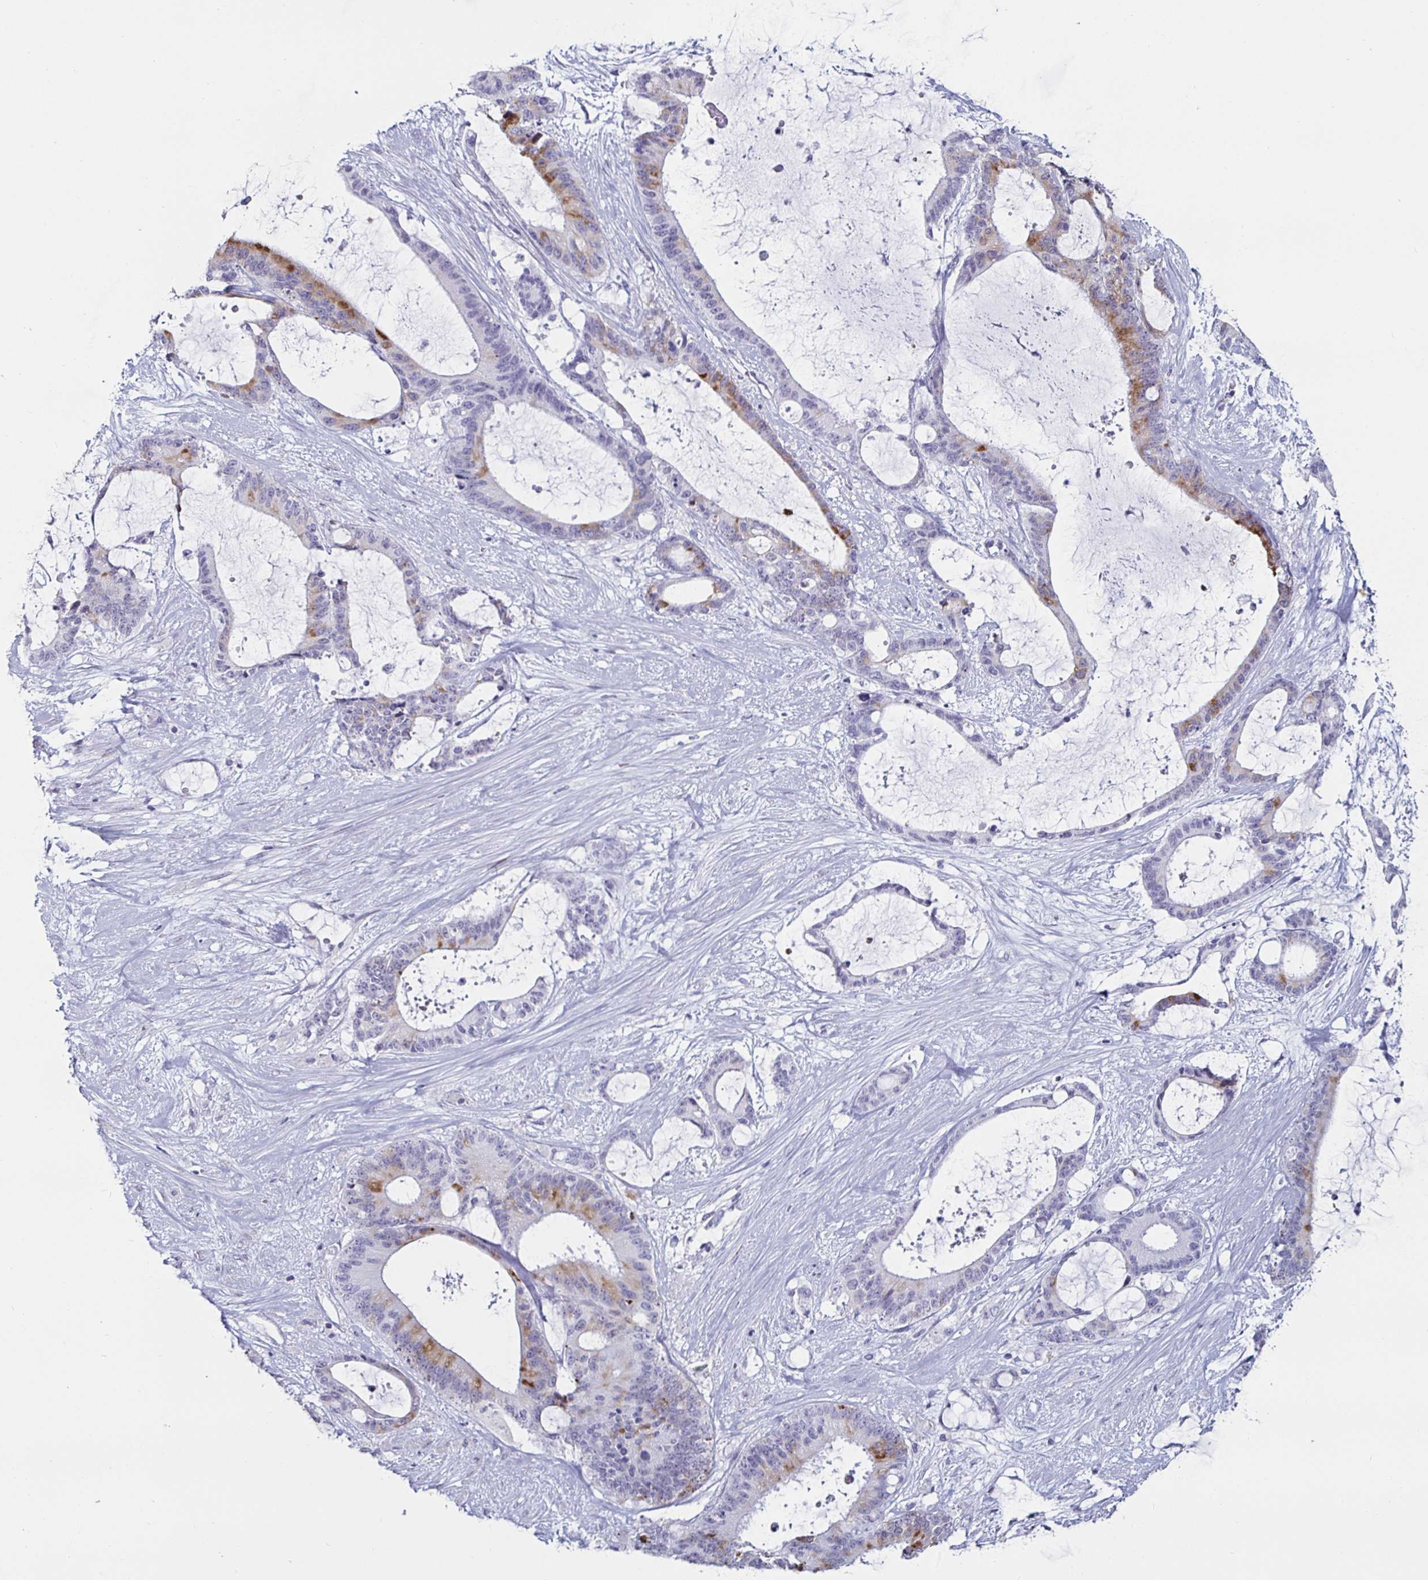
{"staining": {"intensity": "moderate", "quantity": "<25%", "location": "cytoplasmic/membranous"}, "tissue": "liver cancer", "cell_type": "Tumor cells", "image_type": "cancer", "snomed": [{"axis": "morphology", "description": "Normal tissue, NOS"}, {"axis": "morphology", "description": "Cholangiocarcinoma"}, {"axis": "topography", "description": "Liver"}, {"axis": "topography", "description": "Peripheral nerve tissue"}], "caption": "Protein analysis of liver cancer (cholangiocarcinoma) tissue demonstrates moderate cytoplasmic/membranous staining in about <25% of tumor cells.", "gene": "KRT4", "patient": {"sex": "female", "age": 73}}